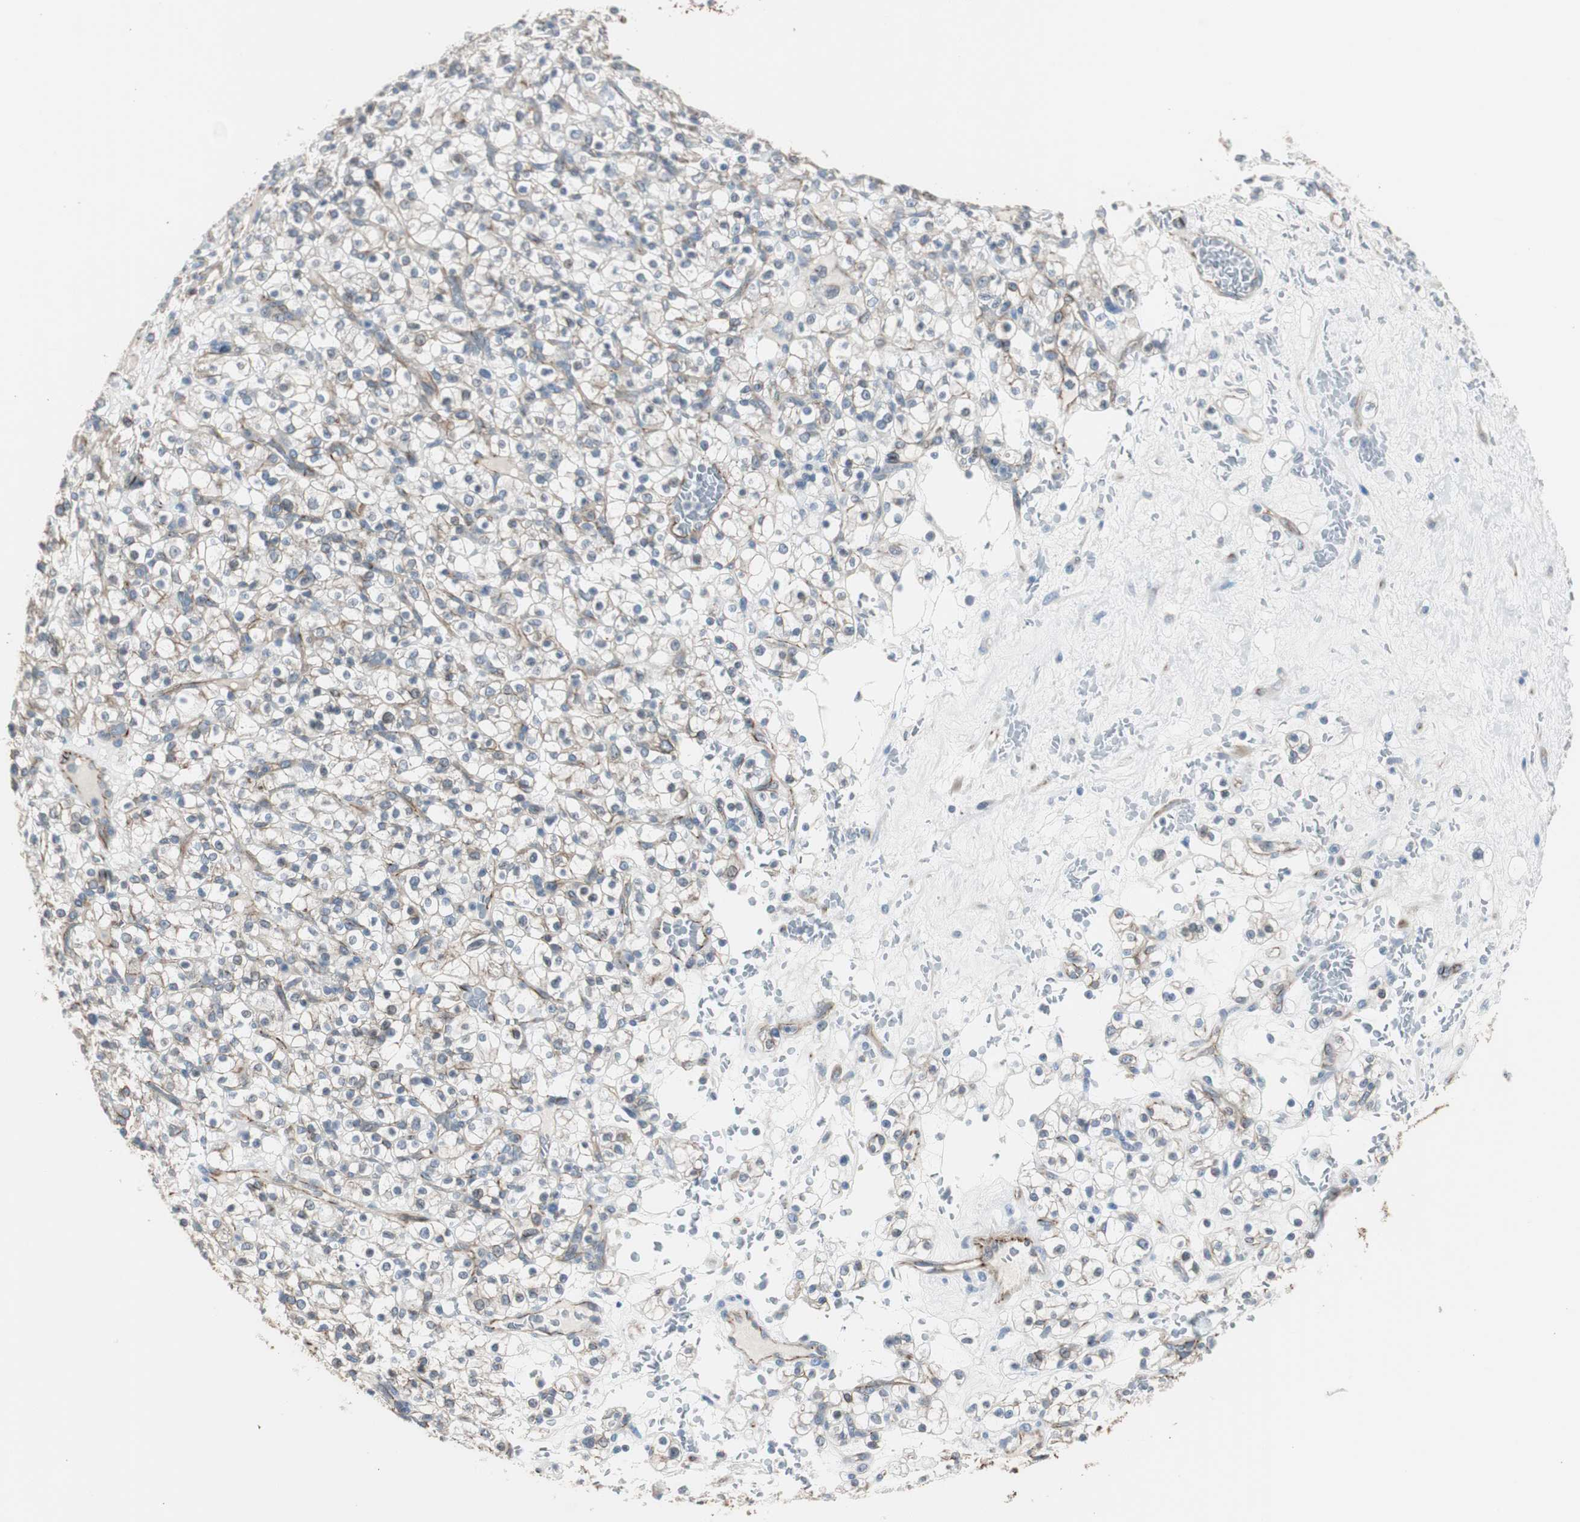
{"staining": {"intensity": "moderate", "quantity": ">75%", "location": "cytoplasmic/membranous"}, "tissue": "renal cancer", "cell_type": "Tumor cells", "image_type": "cancer", "snomed": [{"axis": "morphology", "description": "Normal tissue, NOS"}, {"axis": "morphology", "description": "Adenocarcinoma, NOS"}, {"axis": "topography", "description": "Kidney"}], "caption": "Human renal cancer stained for a protein (brown) demonstrates moderate cytoplasmic/membranous positive expression in approximately >75% of tumor cells.", "gene": "STXBP4", "patient": {"sex": "female", "age": 72}}